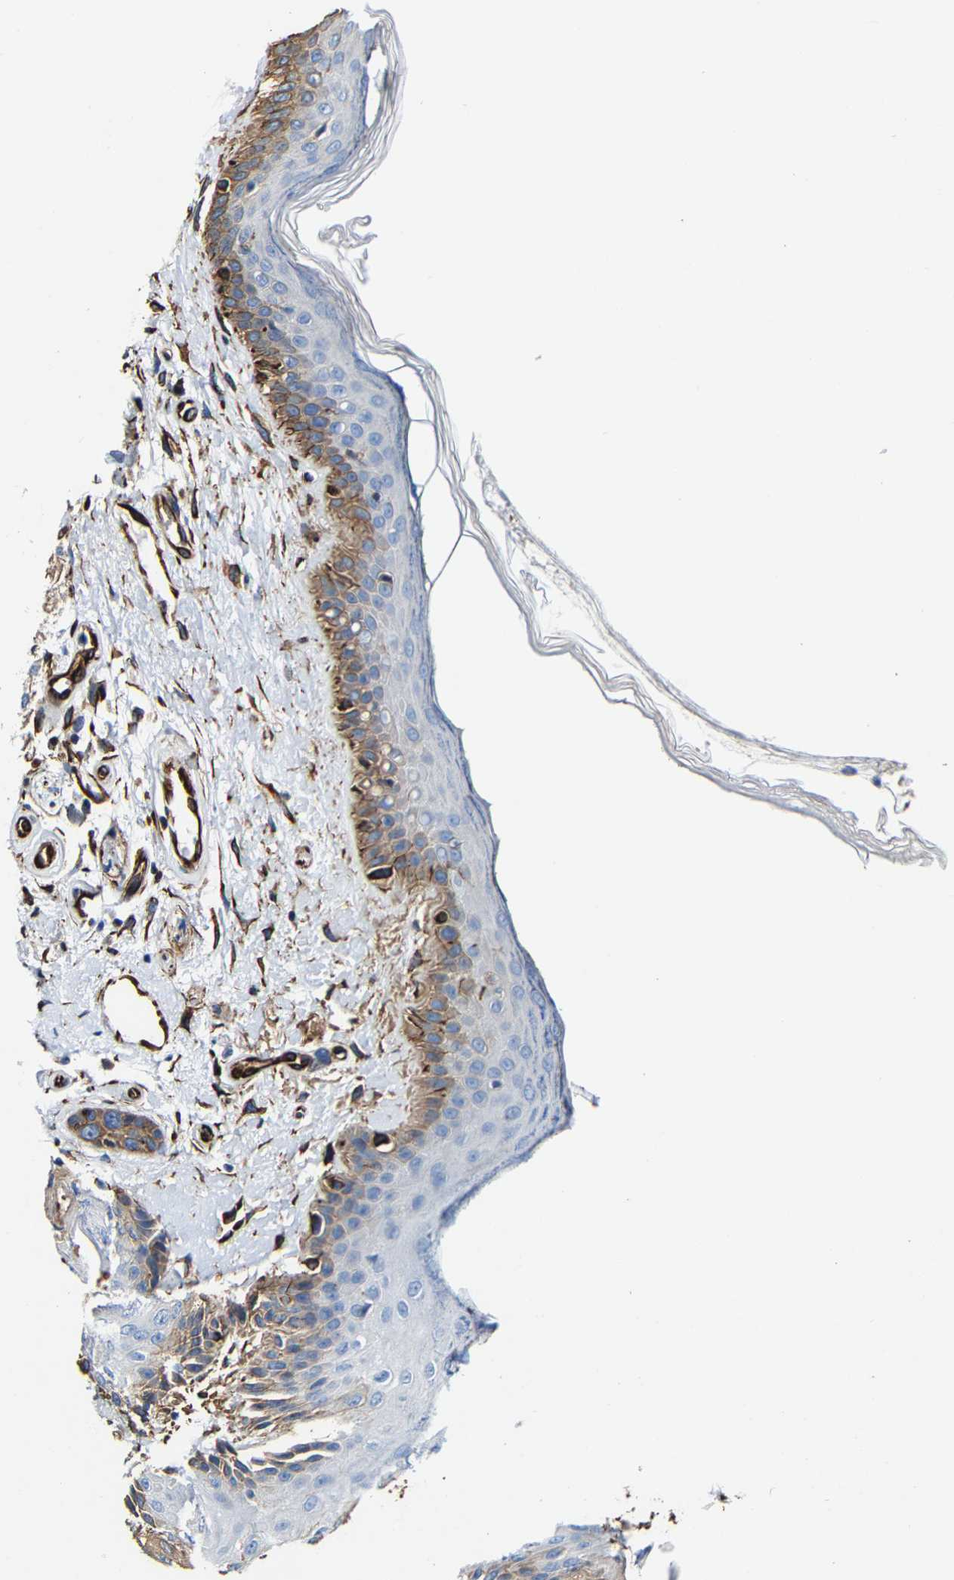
{"staining": {"intensity": "weak", "quantity": "25%-75%", "location": "cytoplasmic/membranous"}, "tissue": "oral mucosa", "cell_type": "Squamous epithelial cells", "image_type": "normal", "snomed": [{"axis": "morphology", "description": "Normal tissue, NOS"}, {"axis": "topography", "description": "Skin"}, {"axis": "topography", "description": "Oral tissue"}], "caption": "Weak cytoplasmic/membranous staining for a protein is present in approximately 25%-75% of squamous epithelial cells of benign oral mucosa using immunohistochemistry (IHC).", "gene": "MMEL1", "patient": {"sex": "male", "age": 84}}